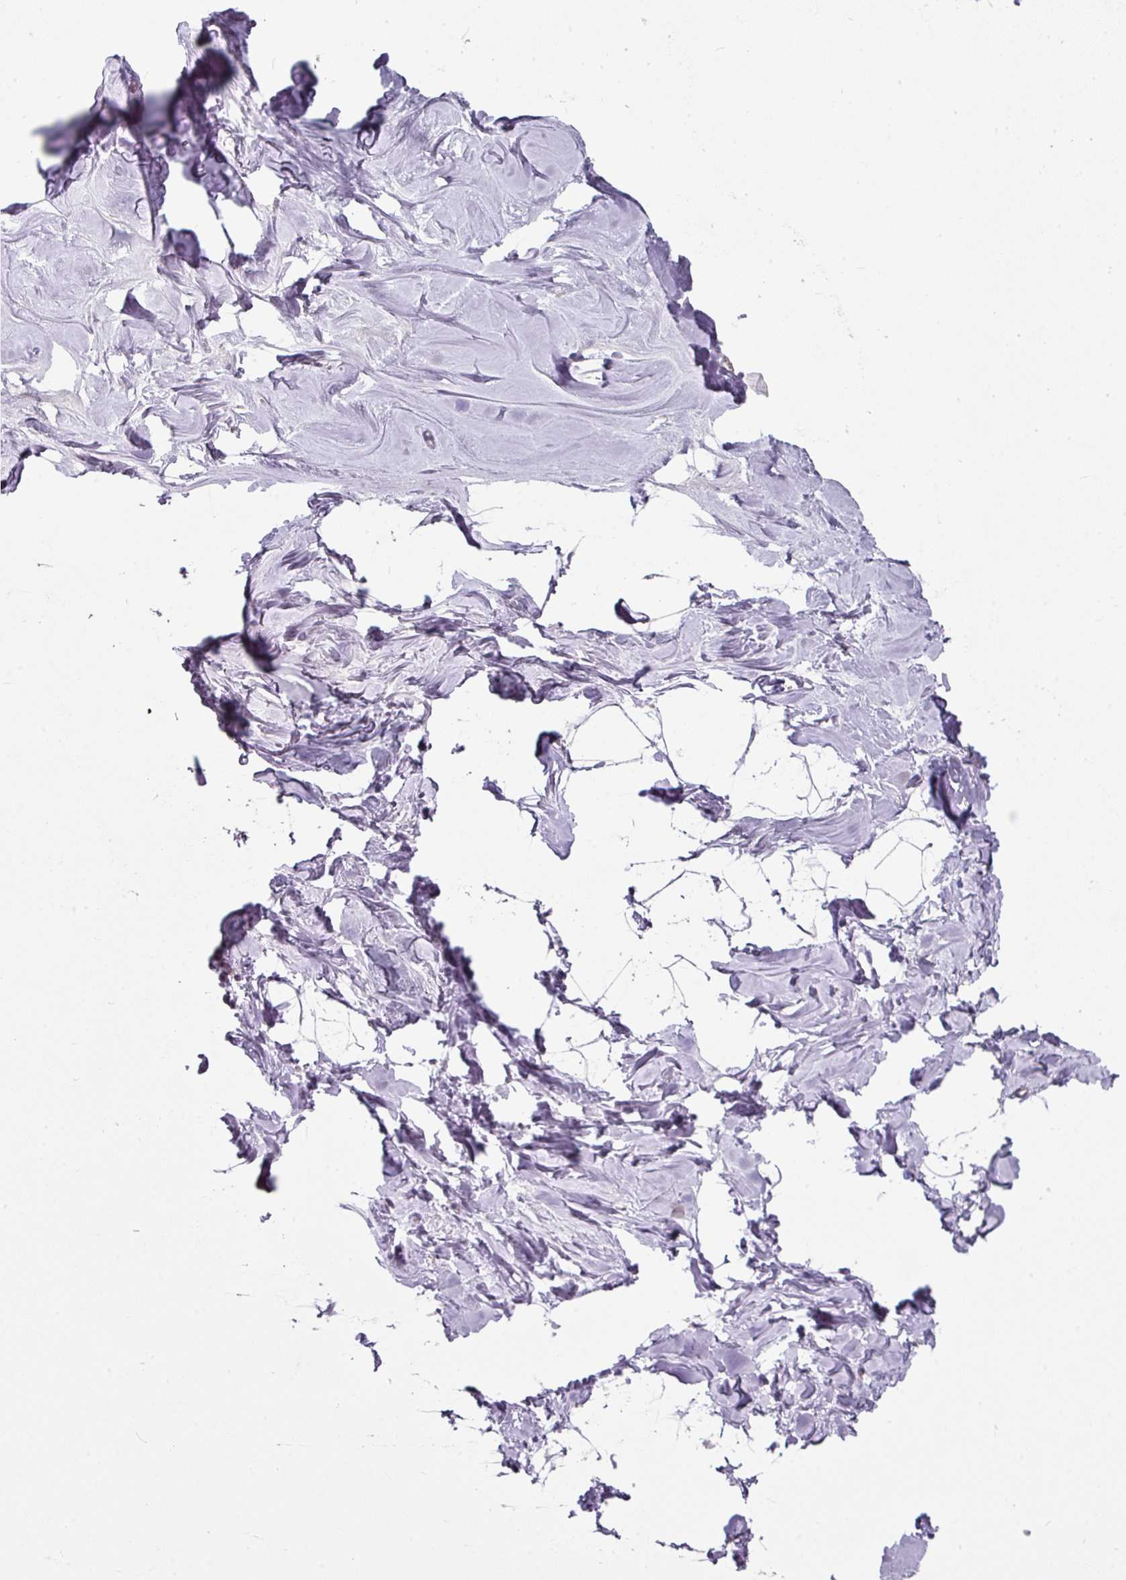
{"staining": {"intensity": "negative", "quantity": "none", "location": "none"}, "tissue": "breast", "cell_type": "Adipocytes", "image_type": "normal", "snomed": [{"axis": "morphology", "description": "Normal tissue, NOS"}, {"axis": "topography", "description": "Breast"}], "caption": "Adipocytes show no significant protein expression in normal breast. (DAB (3,3'-diaminobenzidine) IHC, high magnification).", "gene": "C4orf48", "patient": {"sex": "female", "age": 23}}